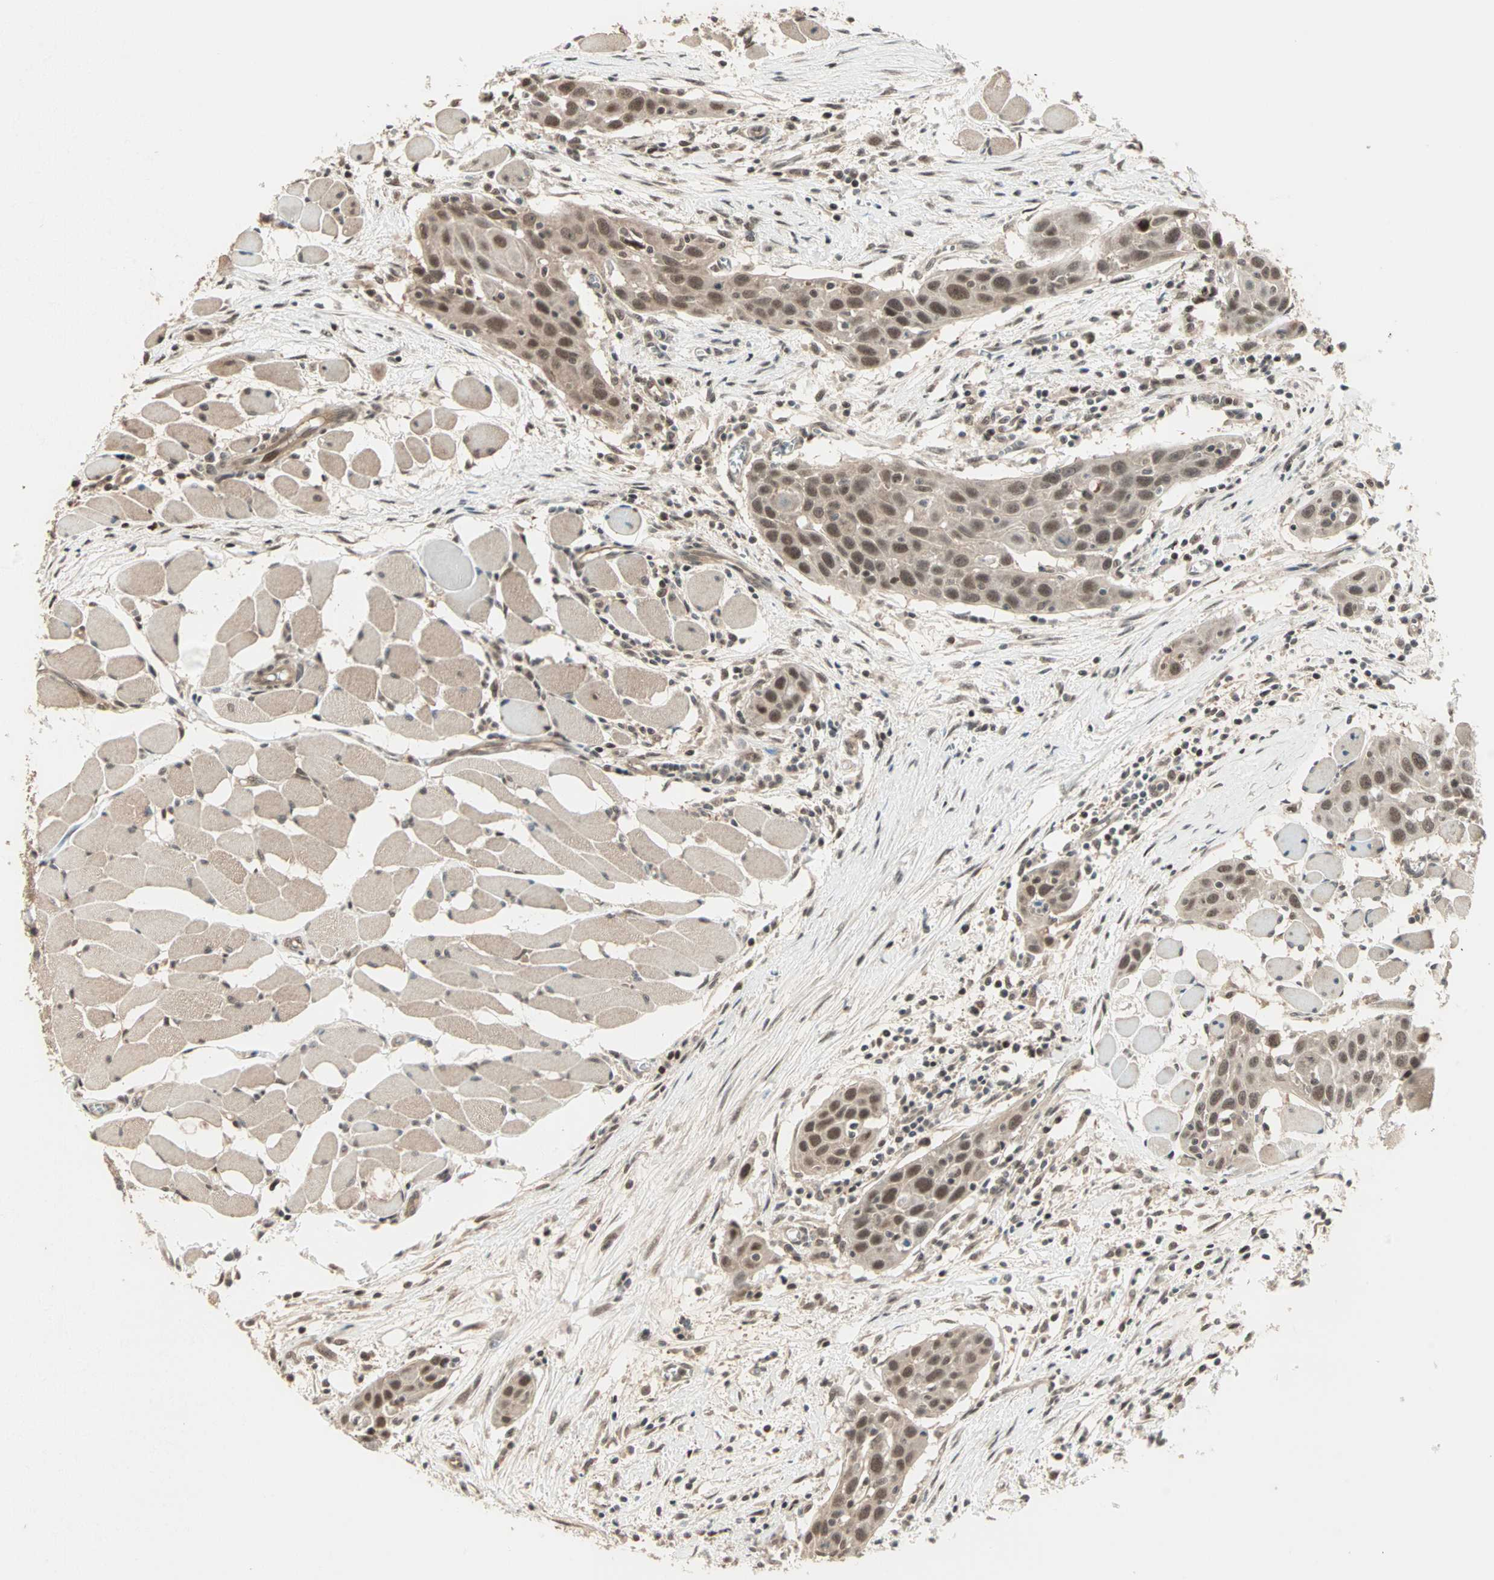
{"staining": {"intensity": "moderate", "quantity": ">75%", "location": "nuclear"}, "tissue": "head and neck cancer", "cell_type": "Tumor cells", "image_type": "cancer", "snomed": [{"axis": "morphology", "description": "Squamous cell carcinoma, NOS"}, {"axis": "topography", "description": "Oral tissue"}, {"axis": "topography", "description": "Head-Neck"}], "caption": "Immunohistochemical staining of human squamous cell carcinoma (head and neck) shows moderate nuclear protein staining in about >75% of tumor cells.", "gene": "ZNF701", "patient": {"sex": "female", "age": 50}}